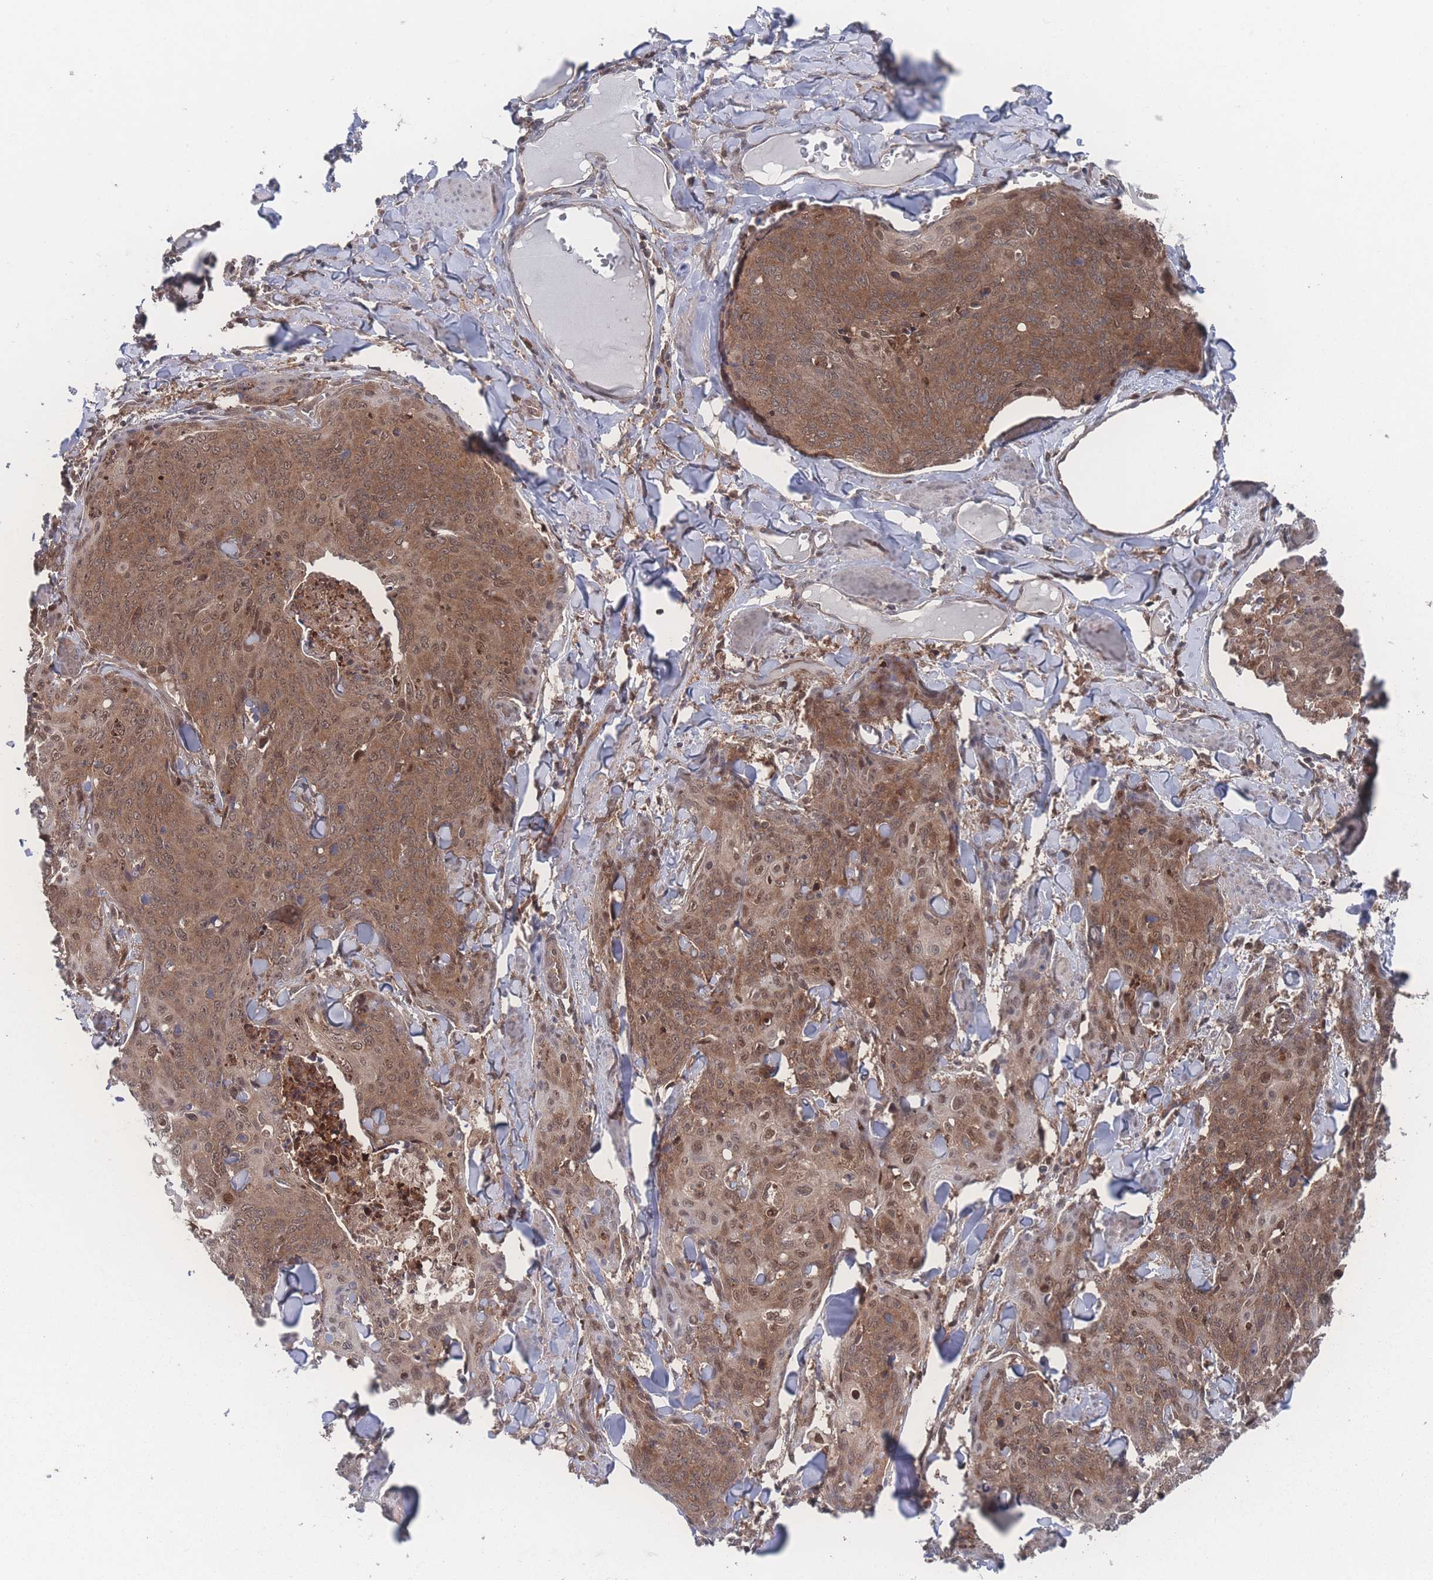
{"staining": {"intensity": "moderate", "quantity": ">75%", "location": "cytoplasmic/membranous,nuclear"}, "tissue": "skin cancer", "cell_type": "Tumor cells", "image_type": "cancer", "snomed": [{"axis": "morphology", "description": "Squamous cell carcinoma, NOS"}, {"axis": "topography", "description": "Skin"}, {"axis": "topography", "description": "Vulva"}], "caption": "Immunohistochemical staining of human skin squamous cell carcinoma displays medium levels of moderate cytoplasmic/membranous and nuclear protein positivity in approximately >75% of tumor cells. The staining was performed using DAB to visualize the protein expression in brown, while the nuclei were stained in blue with hematoxylin (Magnification: 20x).", "gene": "PSMA1", "patient": {"sex": "female", "age": 85}}